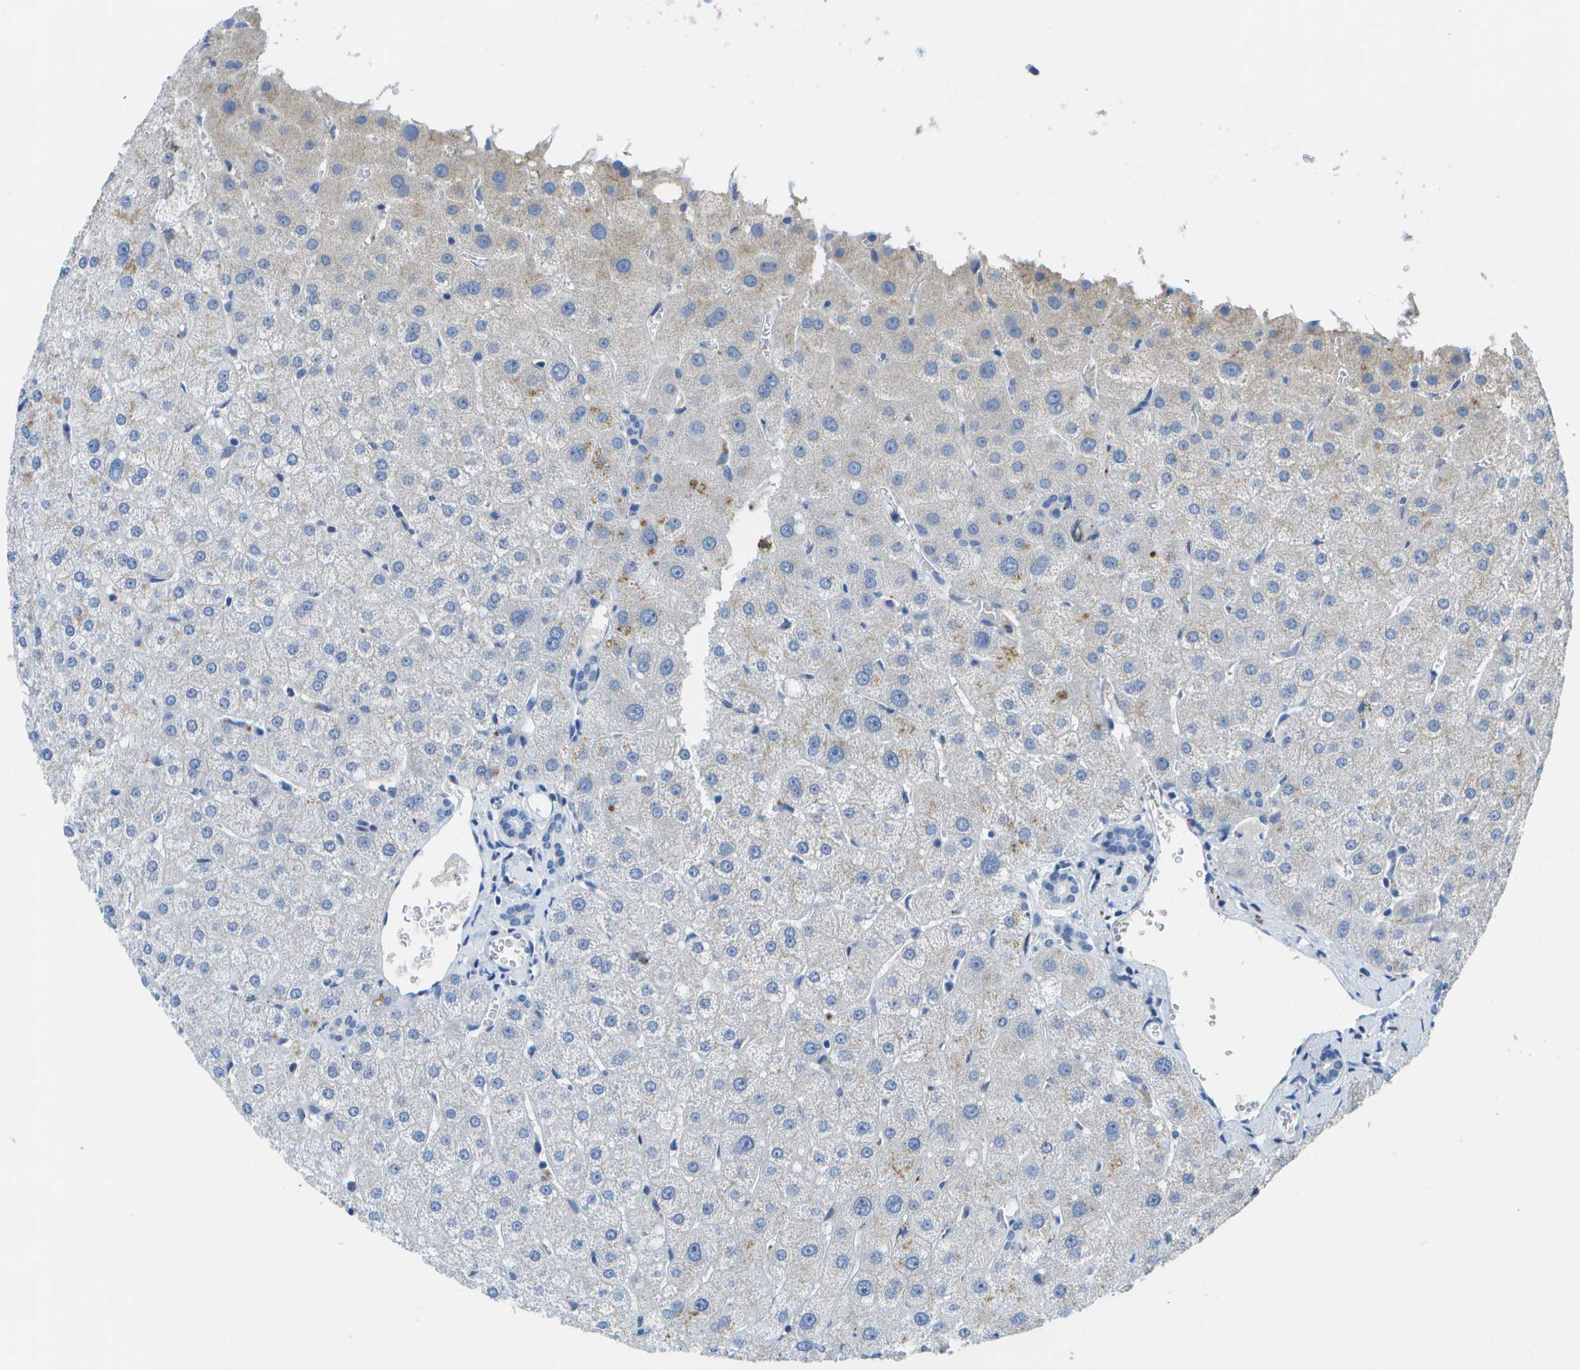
{"staining": {"intensity": "negative", "quantity": "none", "location": "none"}, "tissue": "liver", "cell_type": "Cholangiocytes", "image_type": "normal", "snomed": [{"axis": "morphology", "description": "Normal tissue, NOS"}, {"axis": "topography", "description": "Liver"}], "caption": "Immunohistochemical staining of benign human liver reveals no significant expression in cholangiocytes. (Immunohistochemistry, brightfield microscopy, high magnification).", "gene": "MS4A1", "patient": {"sex": "male", "age": 73}}